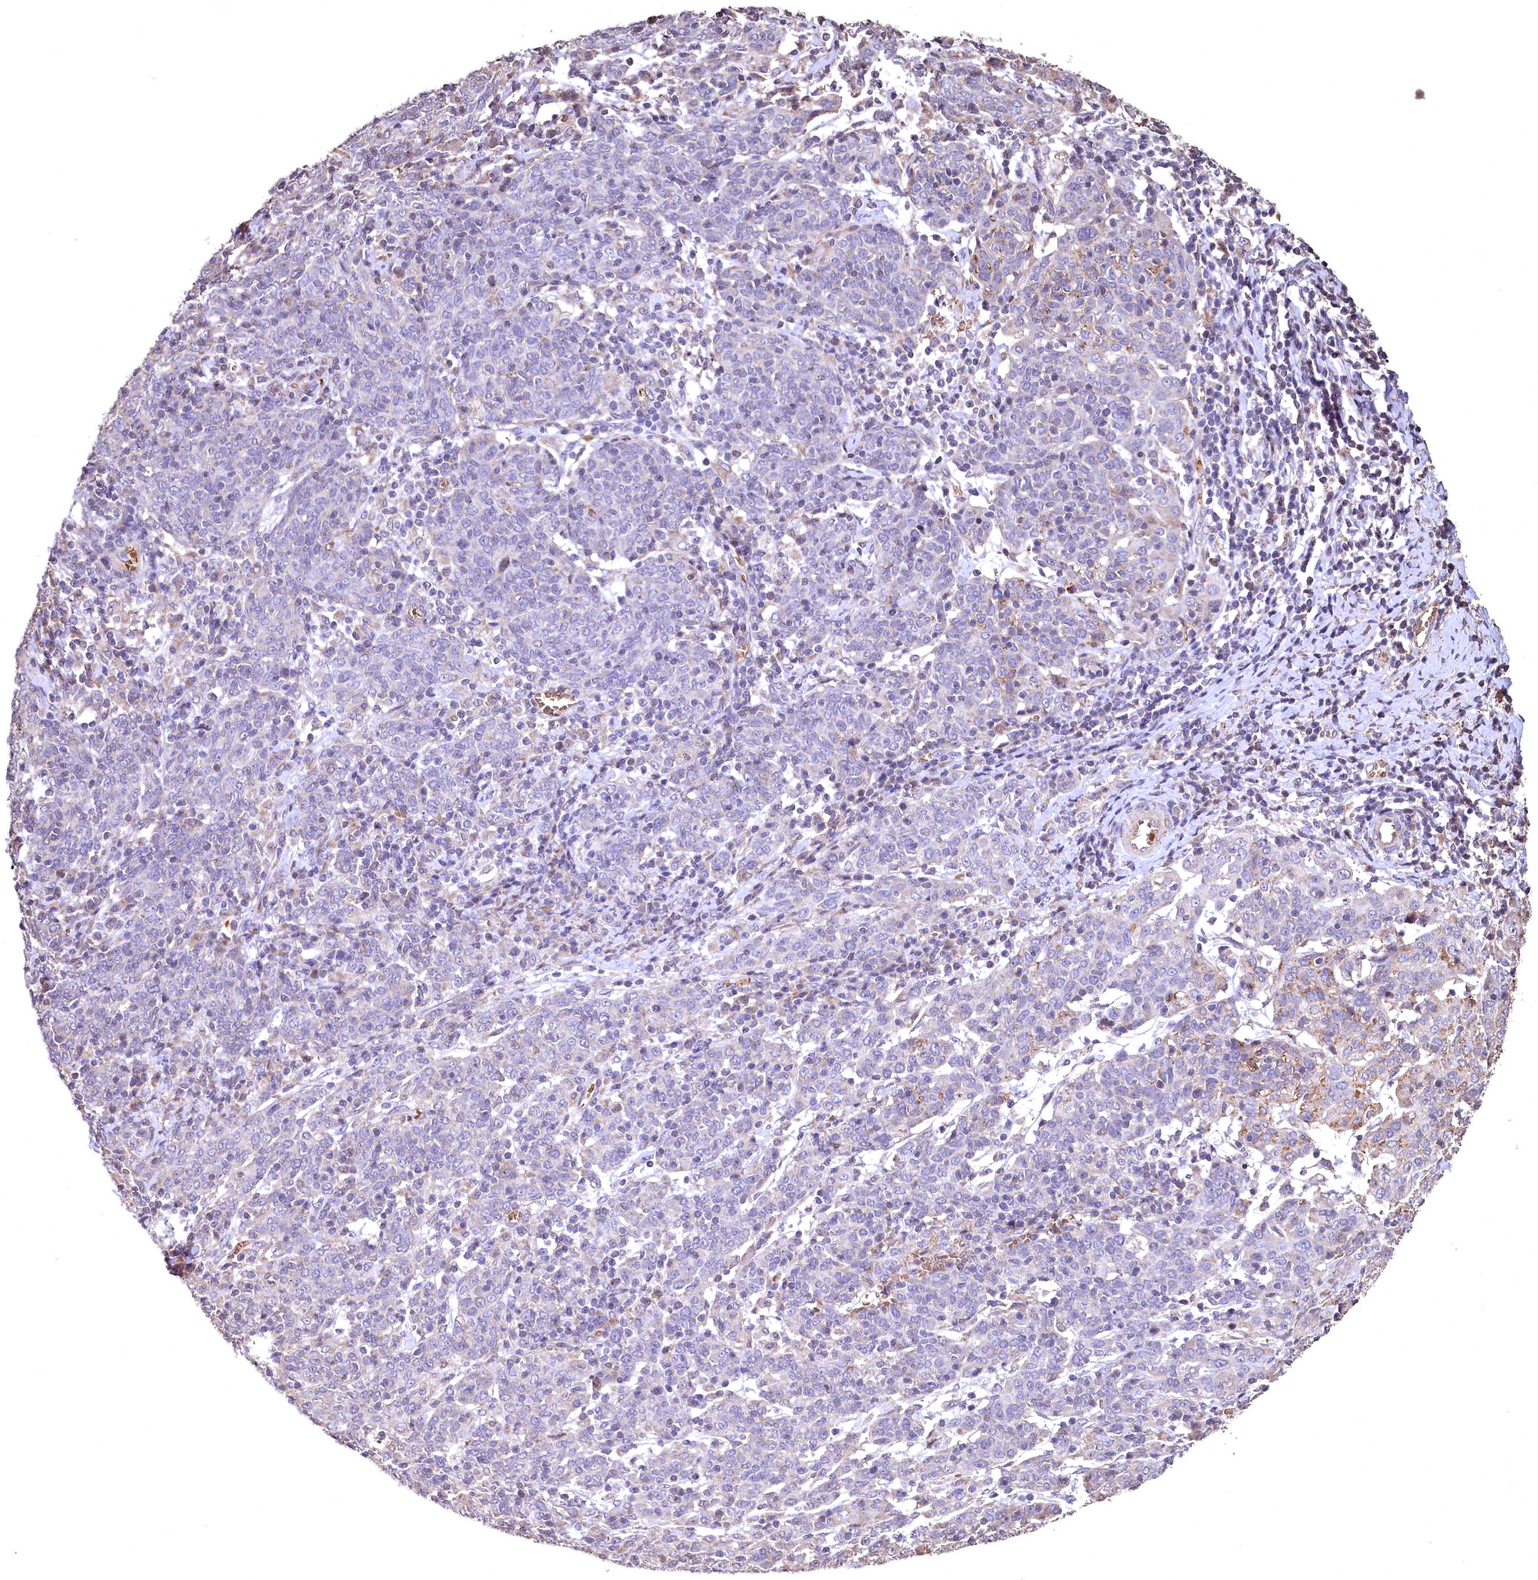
{"staining": {"intensity": "negative", "quantity": "none", "location": "none"}, "tissue": "cervical cancer", "cell_type": "Tumor cells", "image_type": "cancer", "snomed": [{"axis": "morphology", "description": "Squamous cell carcinoma, NOS"}, {"axis": "topography", "description": "Cervix"}], "caption": "Immunohistochemistry micrograph of neoplastic tissue: squamous cell carcinoma (cervical) stained with DAB (3,3'-diaminobenzidine) shows no significant protein positivity in tumor cells.", "gene": "SPTA1", "patient": {"sex": "female", "age": 67}}